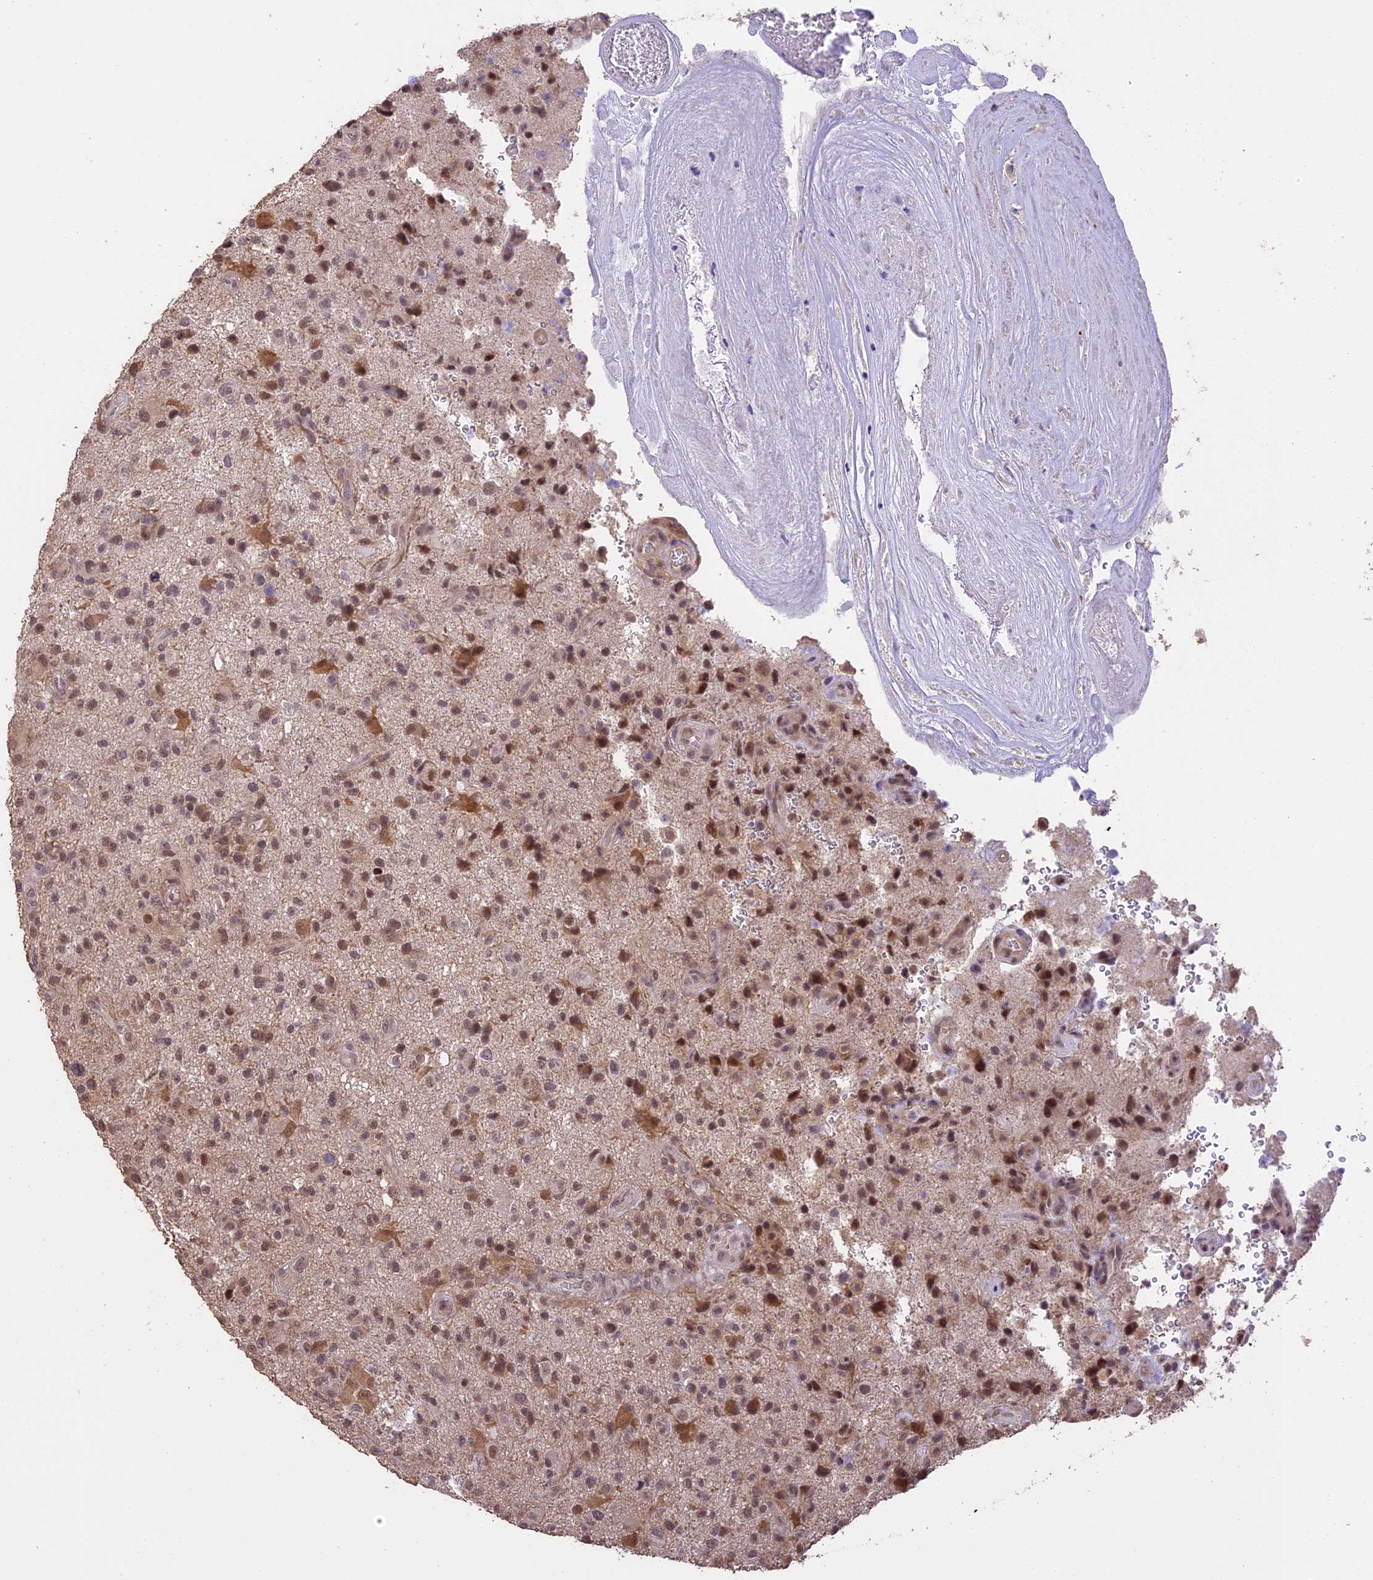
{"staining": {"intensity": "moderate", "quantity": ">75%", "location": "nuclear"}, "tissue": "glioma", "cell_type": "Tumor cells", "image_type": "cancer", "snomed": [{"axis": "morphology", "description": "Glioma, malignant, High grade"}, {"axis": "topography", "description": "Brain"}], "caption": "DAB (3,3'-diaminobenzidine) immunohistochemical staining of malignant high-grade glioma displays moderate nuclear protein positivity in about >75% of tumor cells. The staining is performed using DAB brown chromogen to label protein expression. The nuclei are counter-stained blue using hematoxylin.", "gene": "TIGD7", "patient": {"sex": "male", "age": 47}}